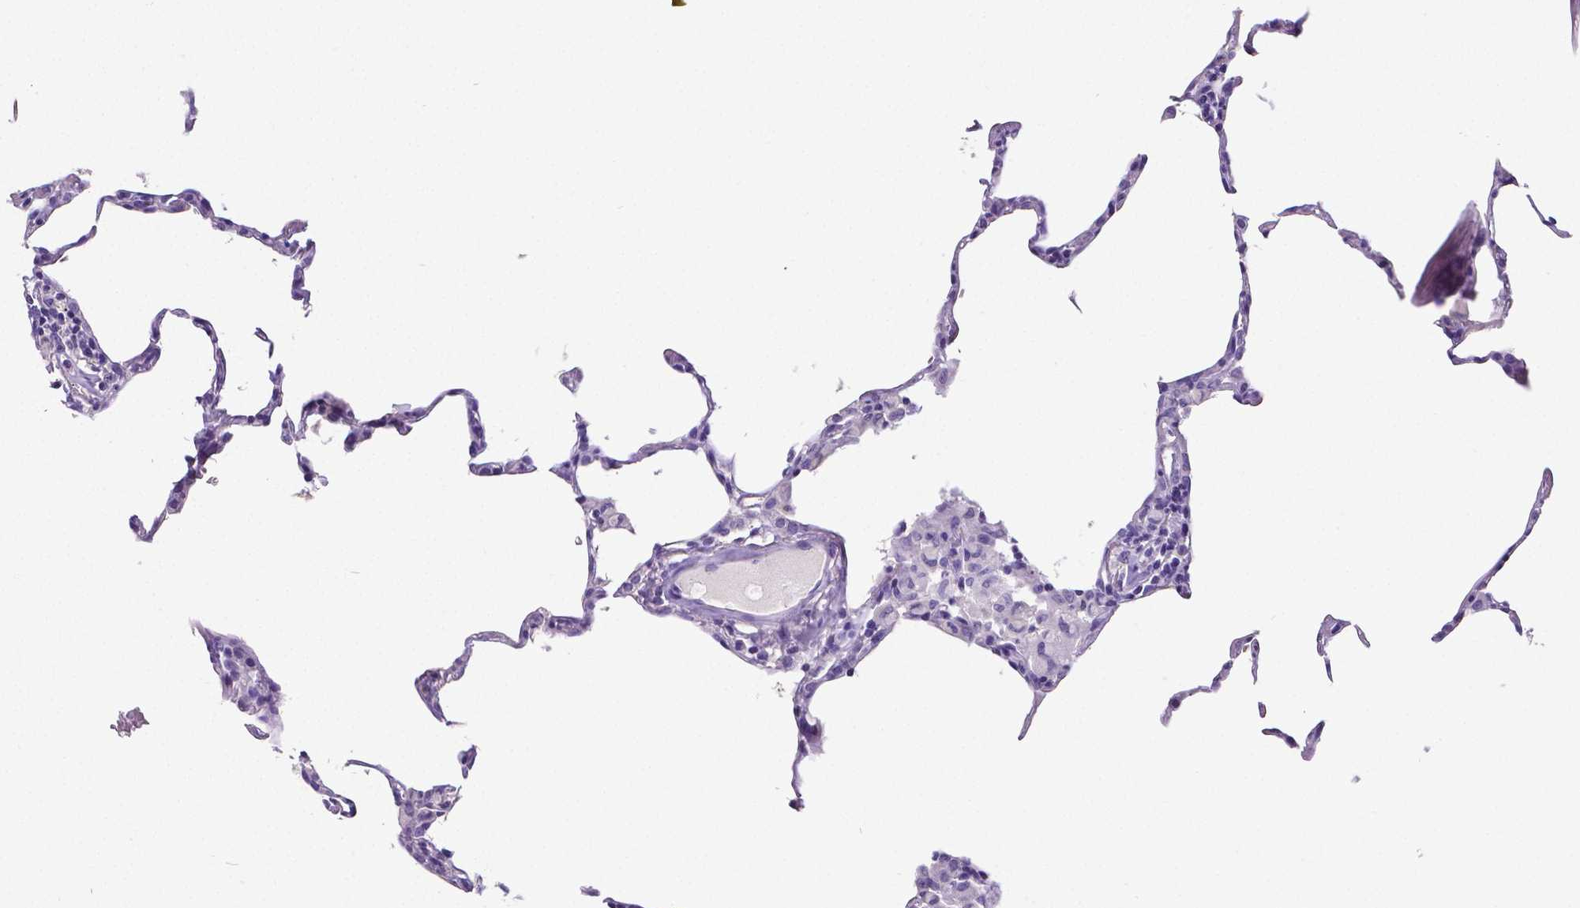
{"staining": {"intensity": "negative", "quantity": "none", "location": "none"}, "tissue": "lung", "cell_type": "Alveolar cells", "image_type": "normal", "snomed": [{"axis": "morphology", "description": "Normal tissue, NOS"}, {"axis": "topography", "description": "Lung"}], "caption": "Micrograph shows no significant protein positivity in alveolar cells of benign lung.", "gene": "SATB2", "patient": {"sex": "female", "age": 57}}